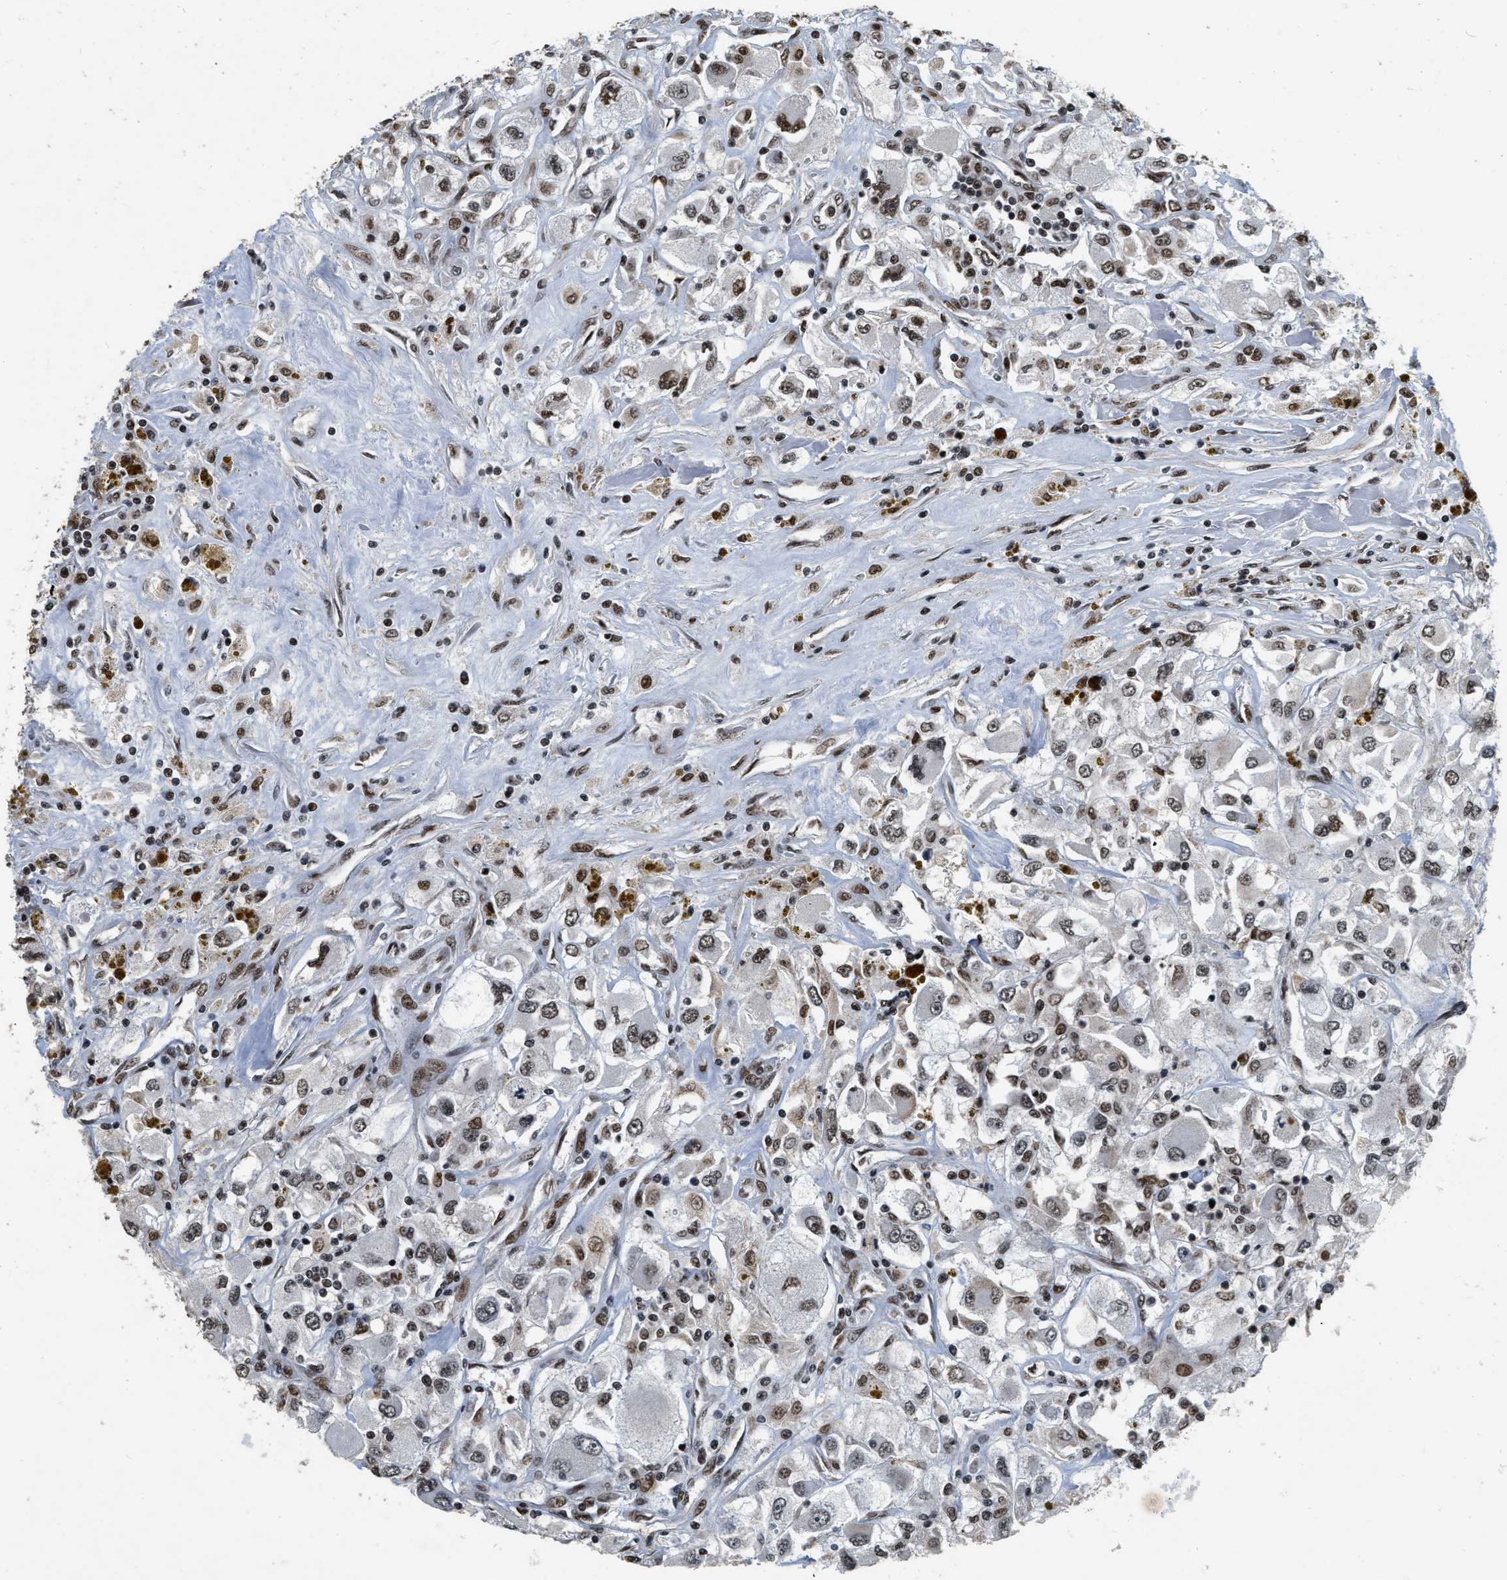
{"staining": {"intensity": "moderate", "quantity": ">75%", "location": "nuclear"}, "tissue": "renal cancer", "cell_type": "Tumor cells", "image_type": "cancer", "snomed": [{"axis": "morphology", "description": "Adenocarcinoma, NOS"}, {"axis": "topography", "description": "Kidney"}], "caption": "An immunohistochemistry (IHC) photomicrograph of tumor tissue is shown. Protein staining in brown highlights moderate nuclear positivity in renal cancer (adenocarcinoma) within tumor cells.", "gene": "SMARCB1", "patient": {"sex": "female", "age": 52}}